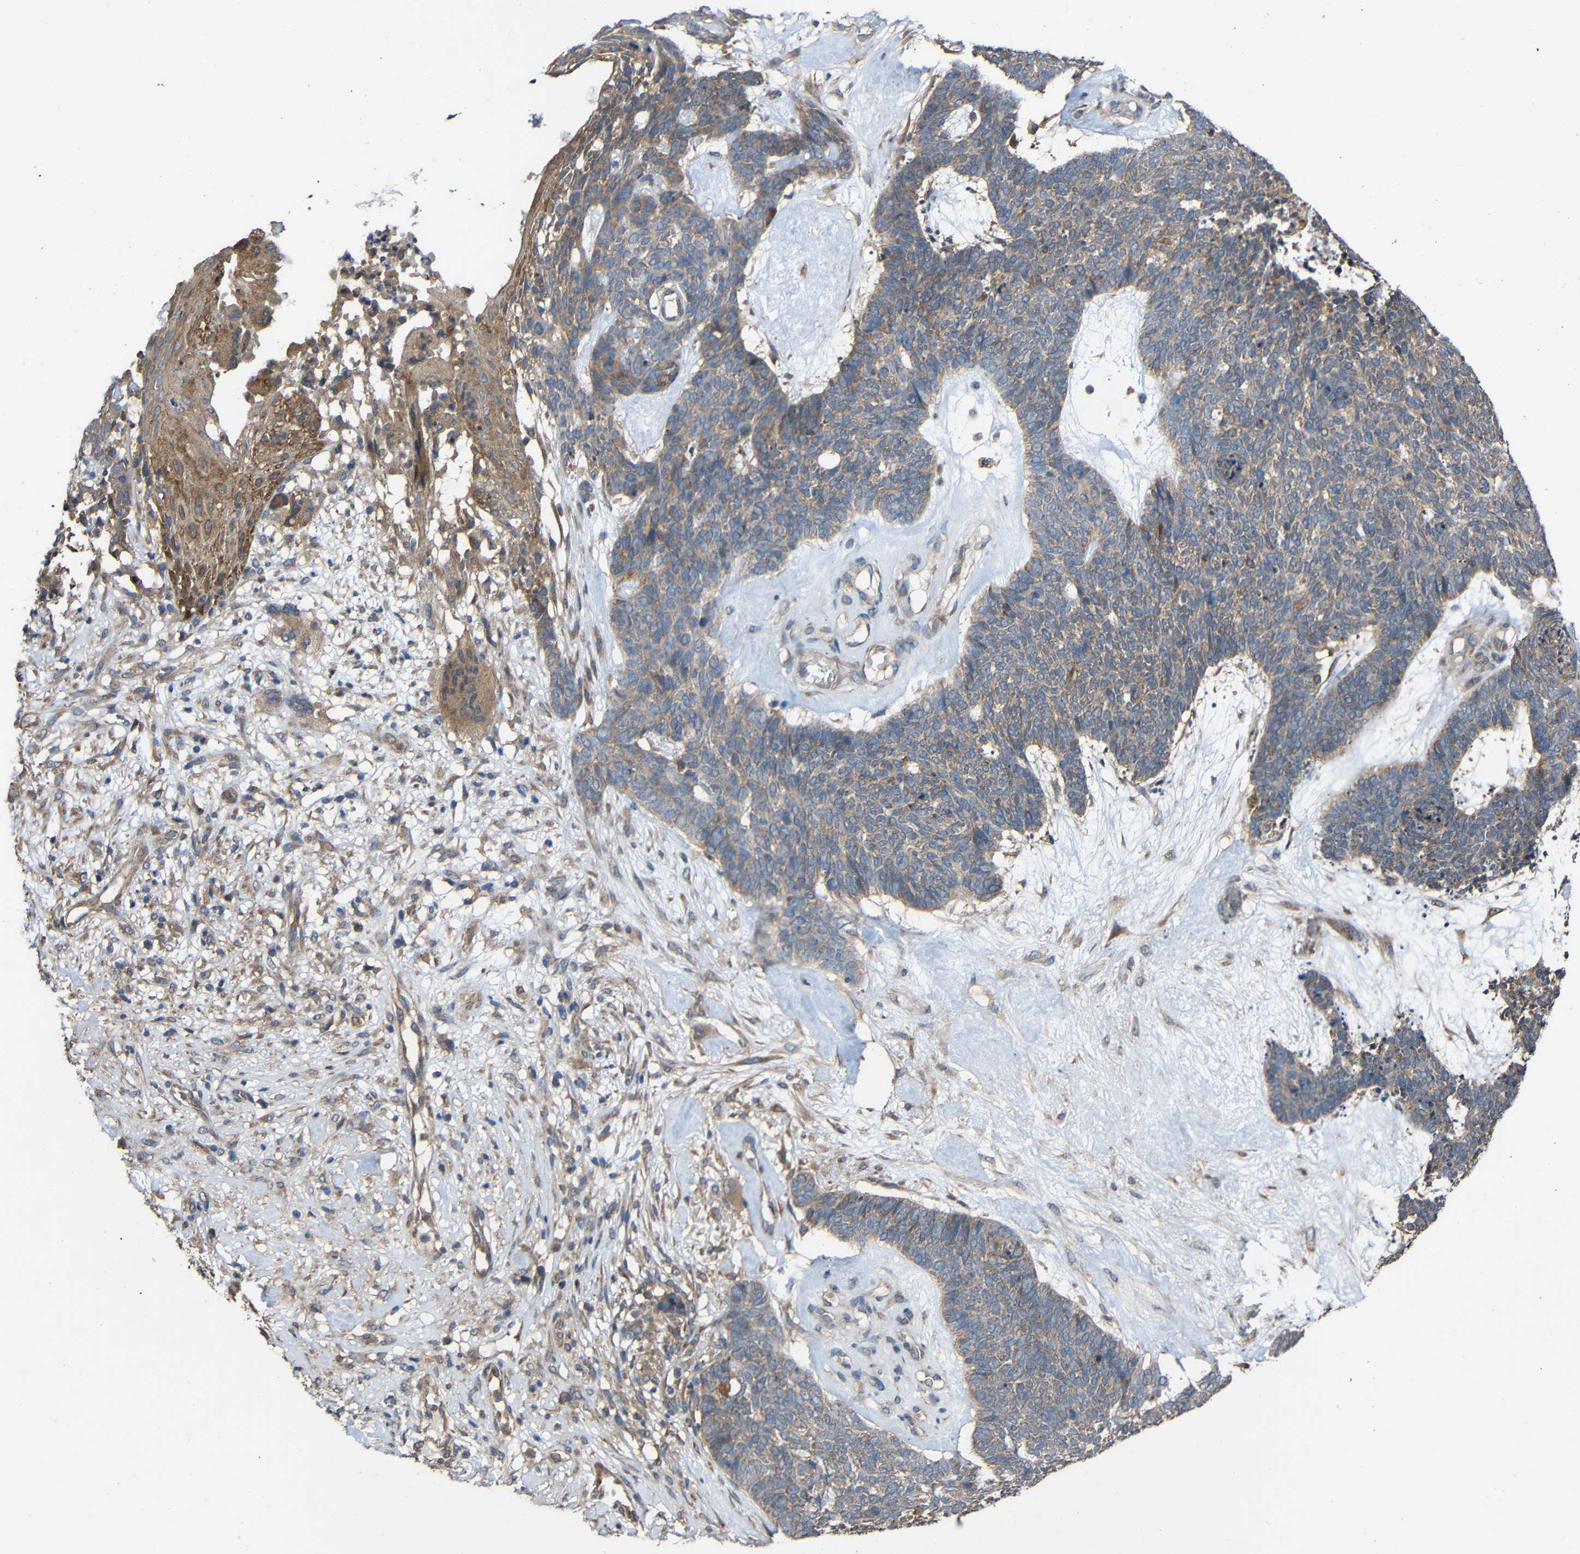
{"staining": {"intensity": "weak", "quantity": "25%-75%", "location": "cytoplasmic/membranous"}, "tissue": "skin cancer", "cell_type": "Tumor cells", "image_type": "cancer", "snomed": [{"axis": "morphology", "description": "Basal cell carcinoma"}, {"axis": "topography", "description": "Skin"}], "caption": "A brown stain highlights weak cytoplasmic/membranous staining of a protein in human skin basal cell carcinoma tumor cells.", "gene": "CHST9", "patient": {"sex": "female", "age": 84}}